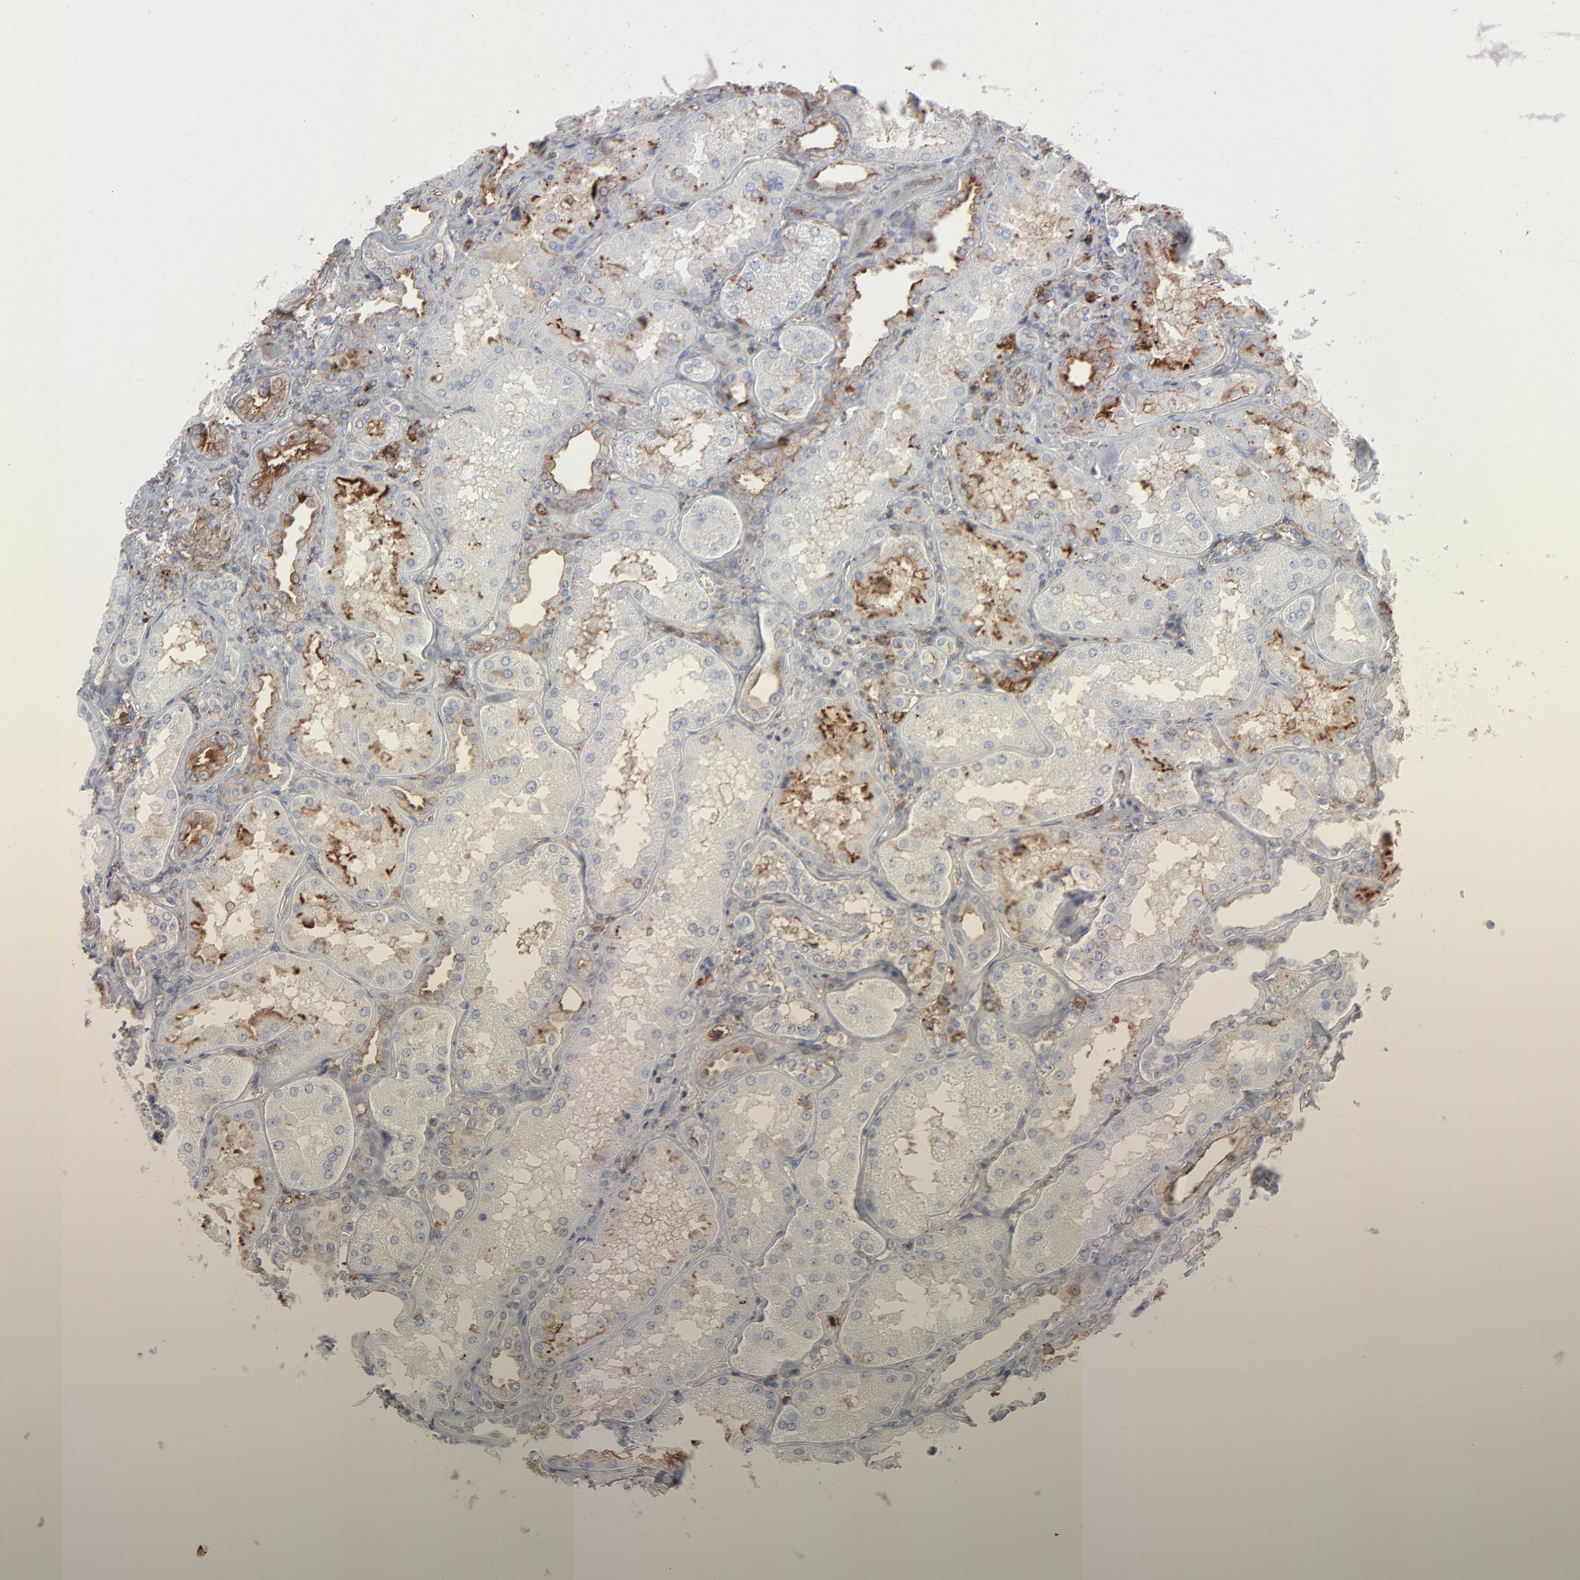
{"staining": {"intensity": "weak", "quantity": "<25%", "location": "cytoplasmic/membranous"}, "tissue": "kidney", "cell_type": "Cells in glomeruli", "image_type": "normal", "snomed": [{"axis": "morphology", "description": "Normal tissue, NOS"}, {"axis": "topography", "description": "Kidney"}], "caption": "This is an immunohistochemistry histopathology image of normal kidney. There is no positivity in cells in glomeruli.", "gene": "ANXA5", "patient": {"sex": "female", "age": 56}}